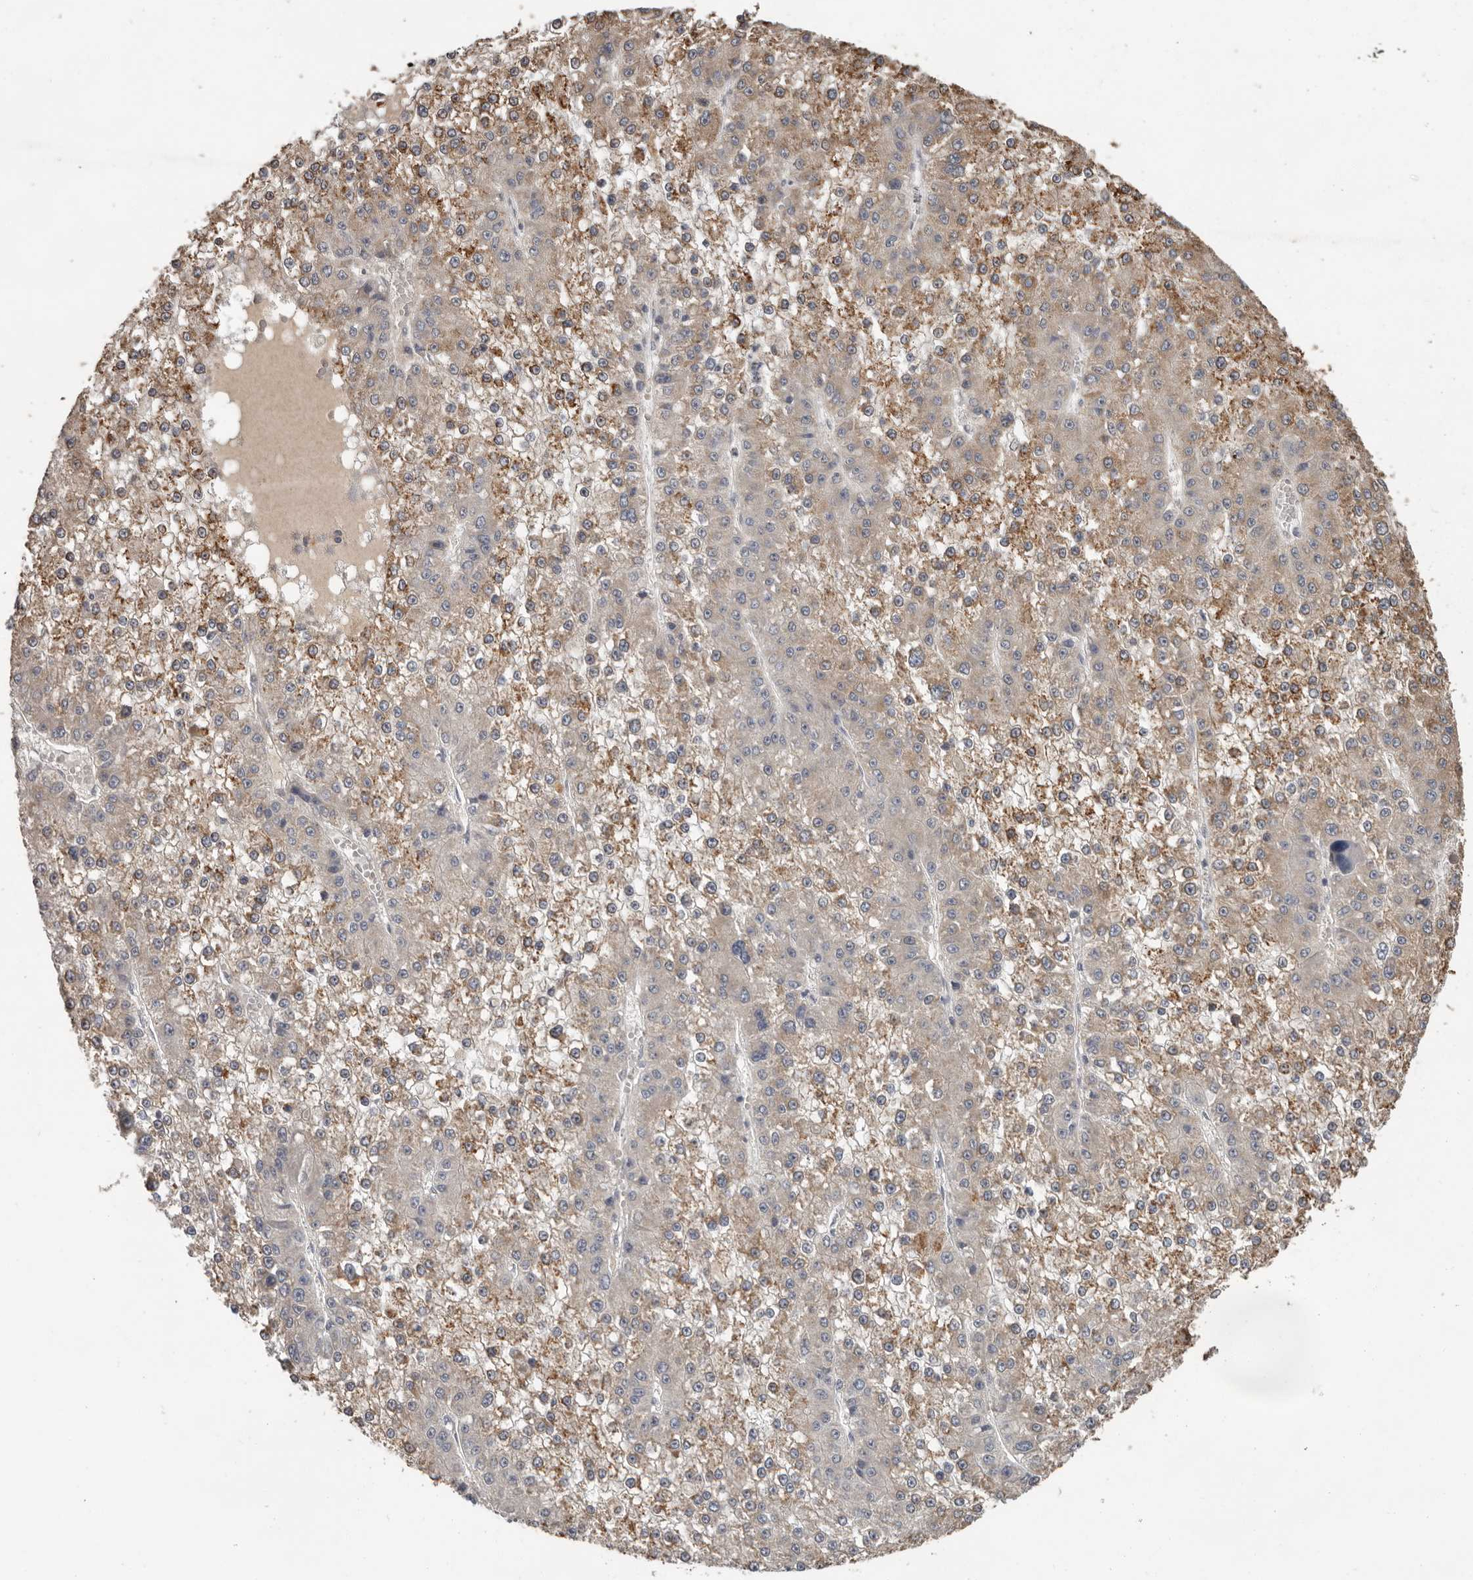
{"staining": {"intensity": "moderate", "quantity": "25%-75%", "location": "cytoplasmic/membranous"}, "tissue": "liver cancer", "cell_type": "Tumor cells", "image_type": "cancer", "snomed": [{"axis": "morphology", "description": "Carcinoma, Hepatocellular, NOS"}, {"axis": "topography", "description": "Liver"}], "caption": "Human liver cancer (hepatocellular carcinoma) stained with a protein marker demonstrates moderate staining in tumor cells.", "gene": "MTF1", "patient": {"sex": "female", "age": 73}}